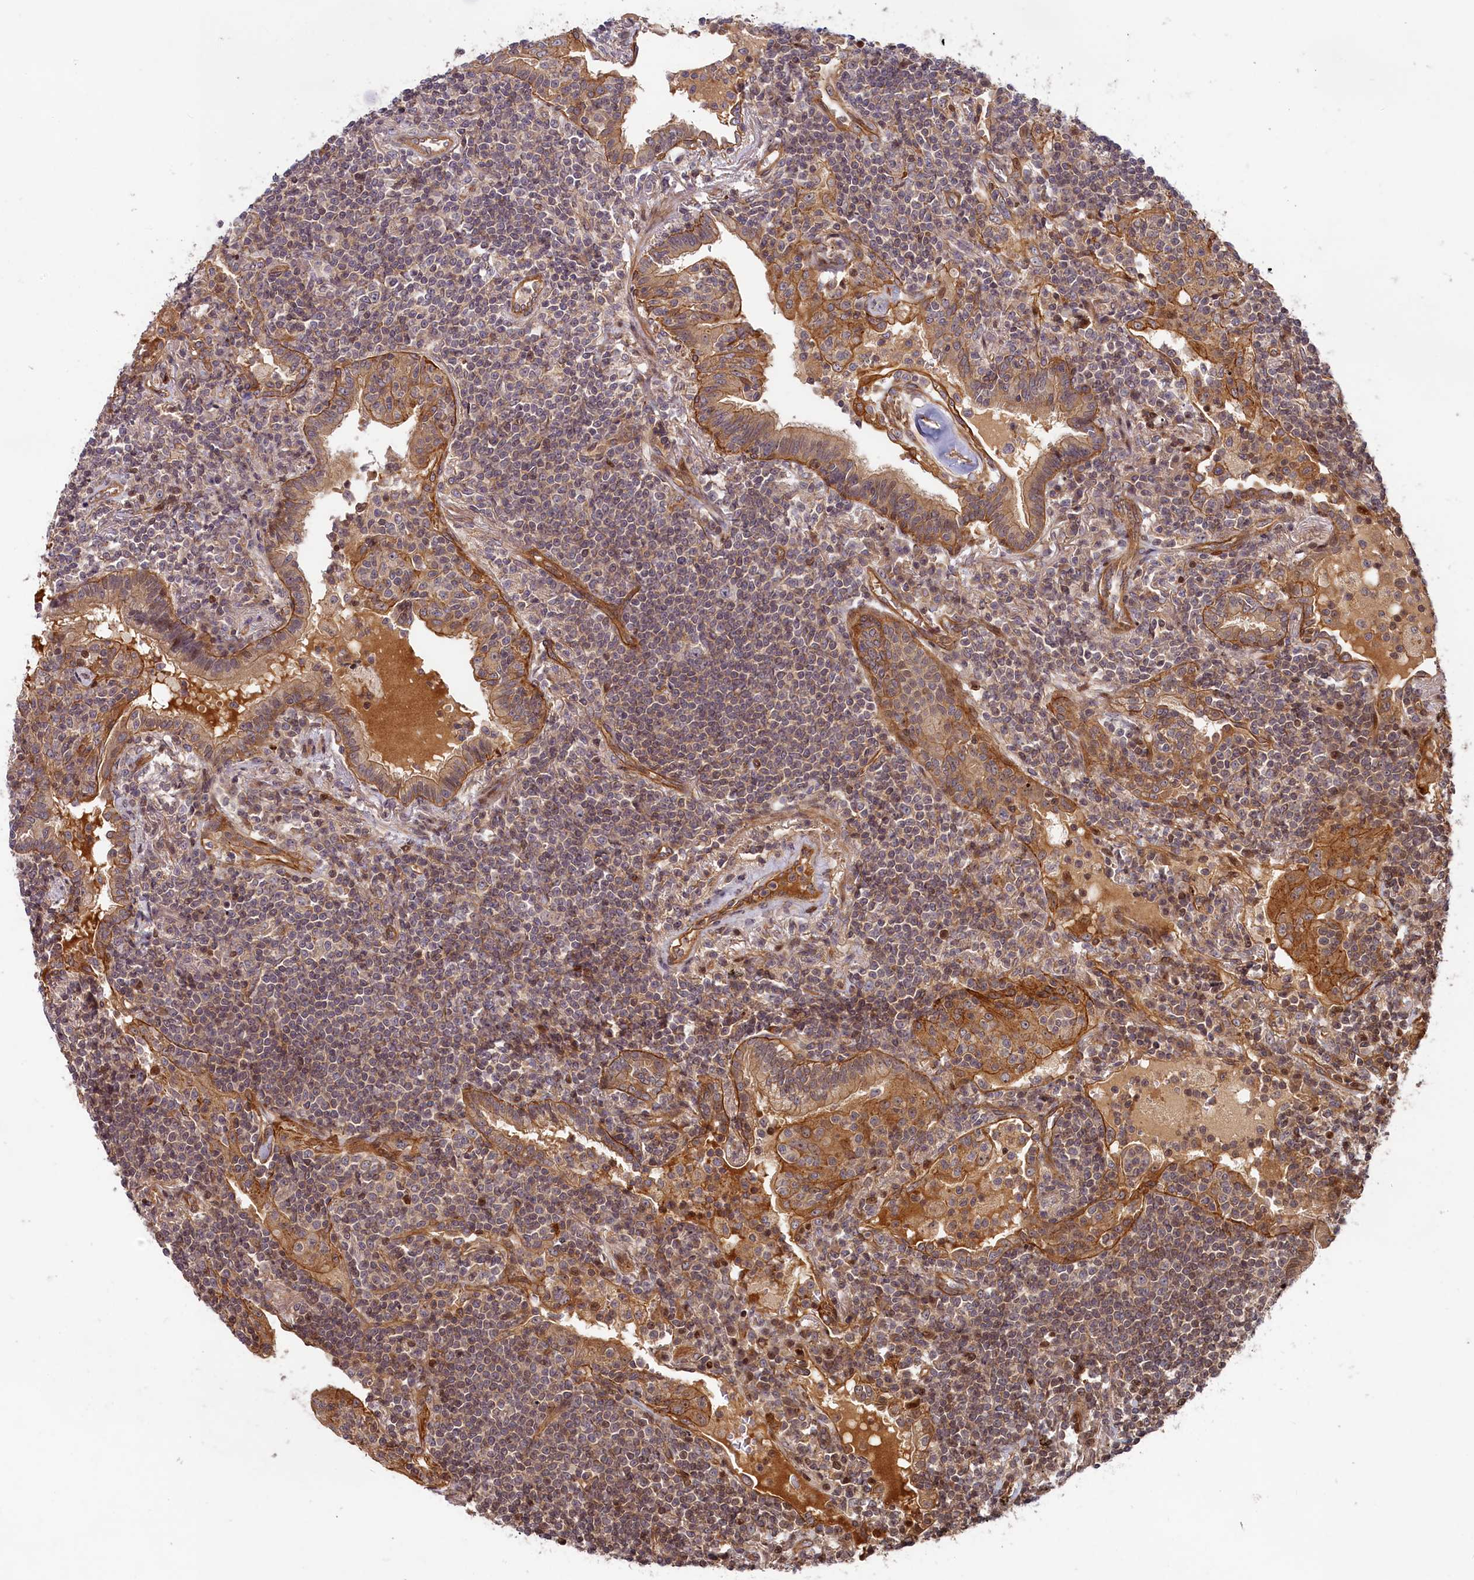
{"staining": {"intensity": "weak", "quantity": "<25%", "location": "cytoplasmic/membranous"}, "tissue": "lymphoma", "cell_type": "Tumor cells", "image_type": "cancer", "snomed": [{"axis": "morphology", "description": "Malignant lymphoma, non-Hodgkin's type, Low grade"}, {"axis": "topography", "description": "Lung"}], "caption": "Immunohistochemistry of low-grade malignant lymphoma, non-Hodgkin's type exhibits no positivity in tumor cells.", "gene": "CEP44", "patient": {"sex": "female", "age": 71}}